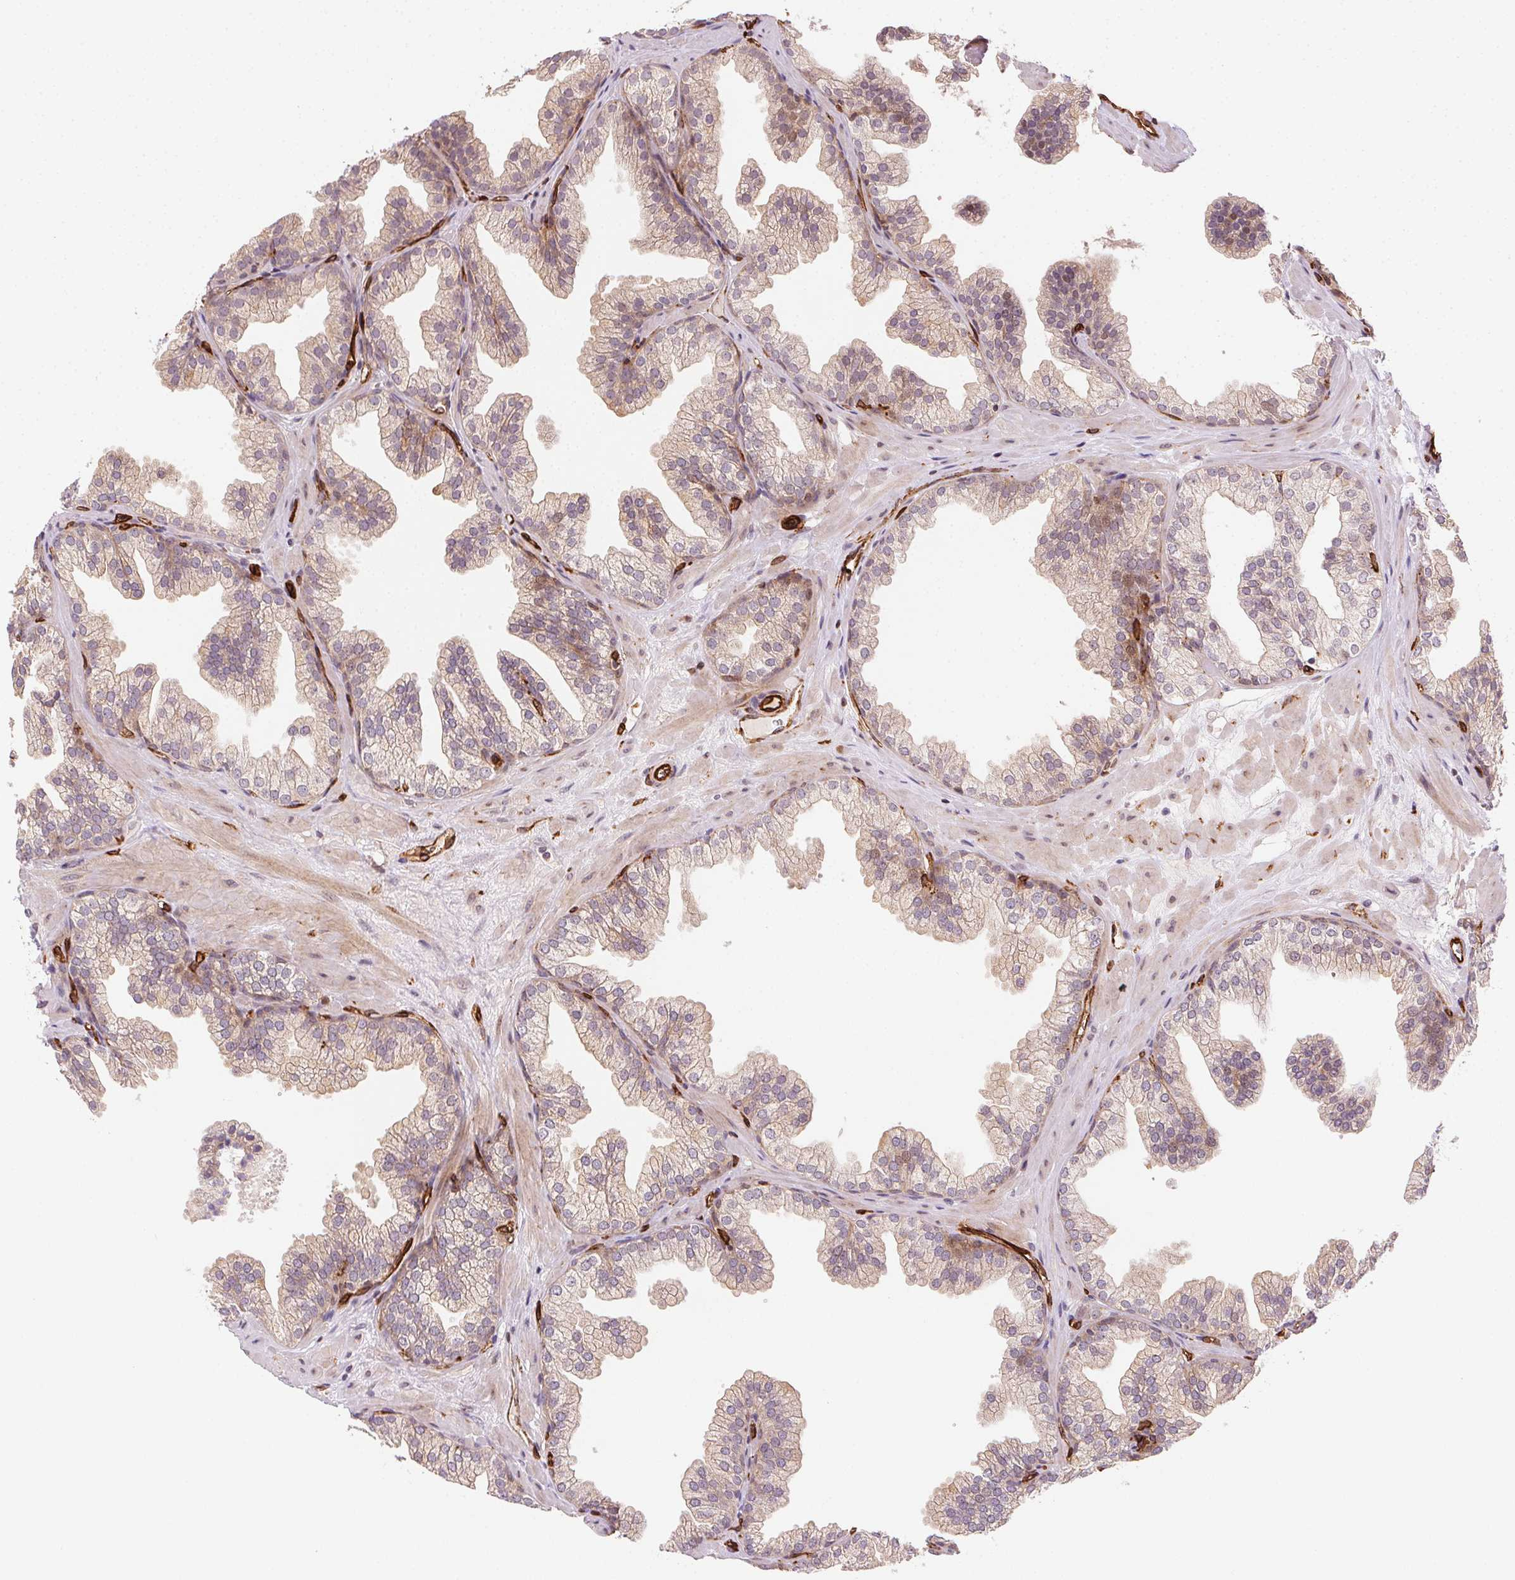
{"staining": {"intensity": "weak", "quantity": "25%-75%", "location": "cytoplasmic/membranous"}, "tissue": "prostate", "cell_type": "Glandular cells", "image_type": "normal", "snomed": [{"axis": "morphology", "description": "Normal tissue, NOS"}, {"axis": "topography", "description": "Prostate"}], "caption": "Unremarkable prostate exhibits weak cytoplasmic/membranous positivity in about 25%-75% of glandular cells, visualized by immunohistochemistry.", "gene": "RNASET2", "patient": {"sex": "male", "age": 37}}